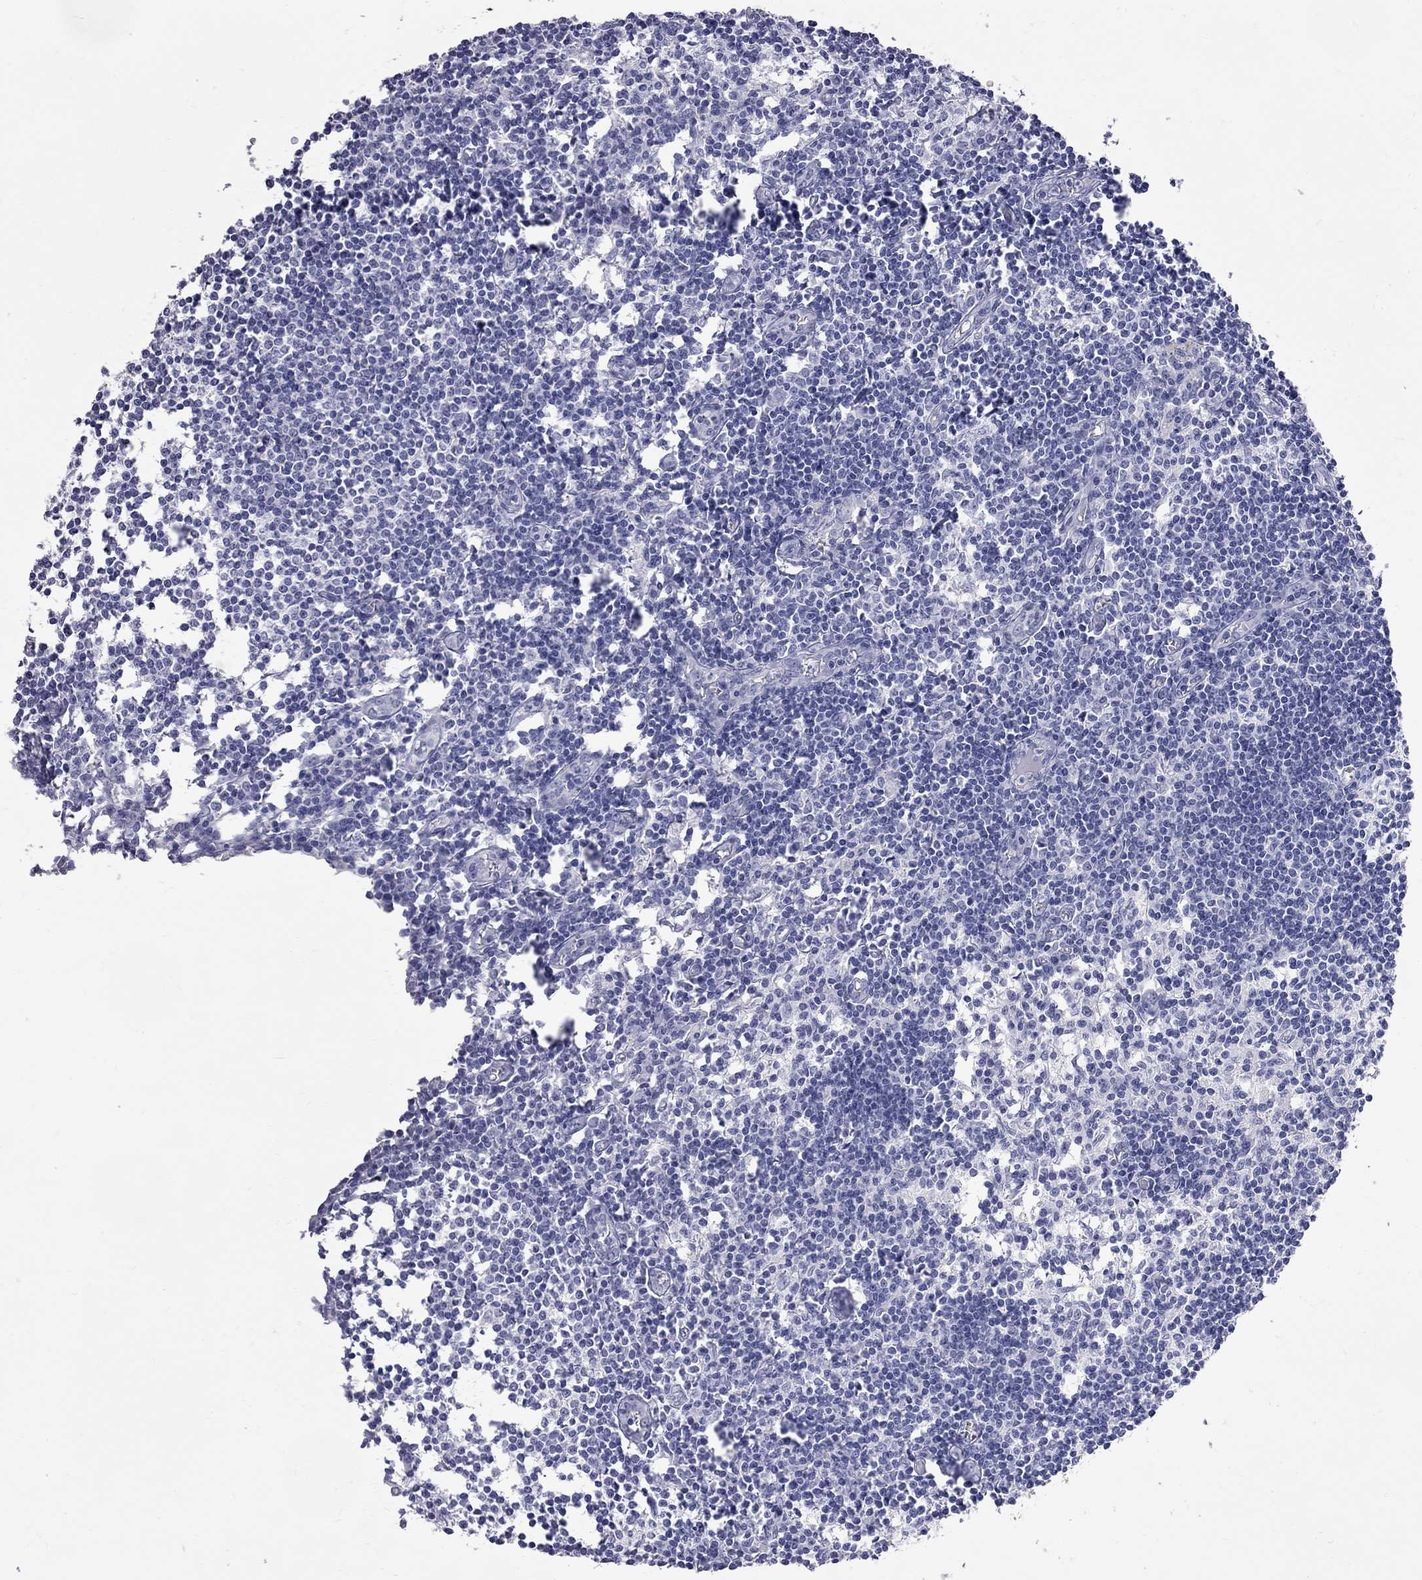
{"staining": {"intensity": "negative", "quantity": "none", "location": "none"}, "tissue": "lymph node", "cell_type": "Germinal center cells", "image_type": "normal", "snomed": [{"axis": "morphology", "description": "Normal tissue, NOS"}, {"axis": "topography", "description": "Lymph node"}], "caption": "Germinal center cells show no significant positivity in normal lymph node.", "gene": "KCND2", "patient": {"sex": "male", "age": 59}}